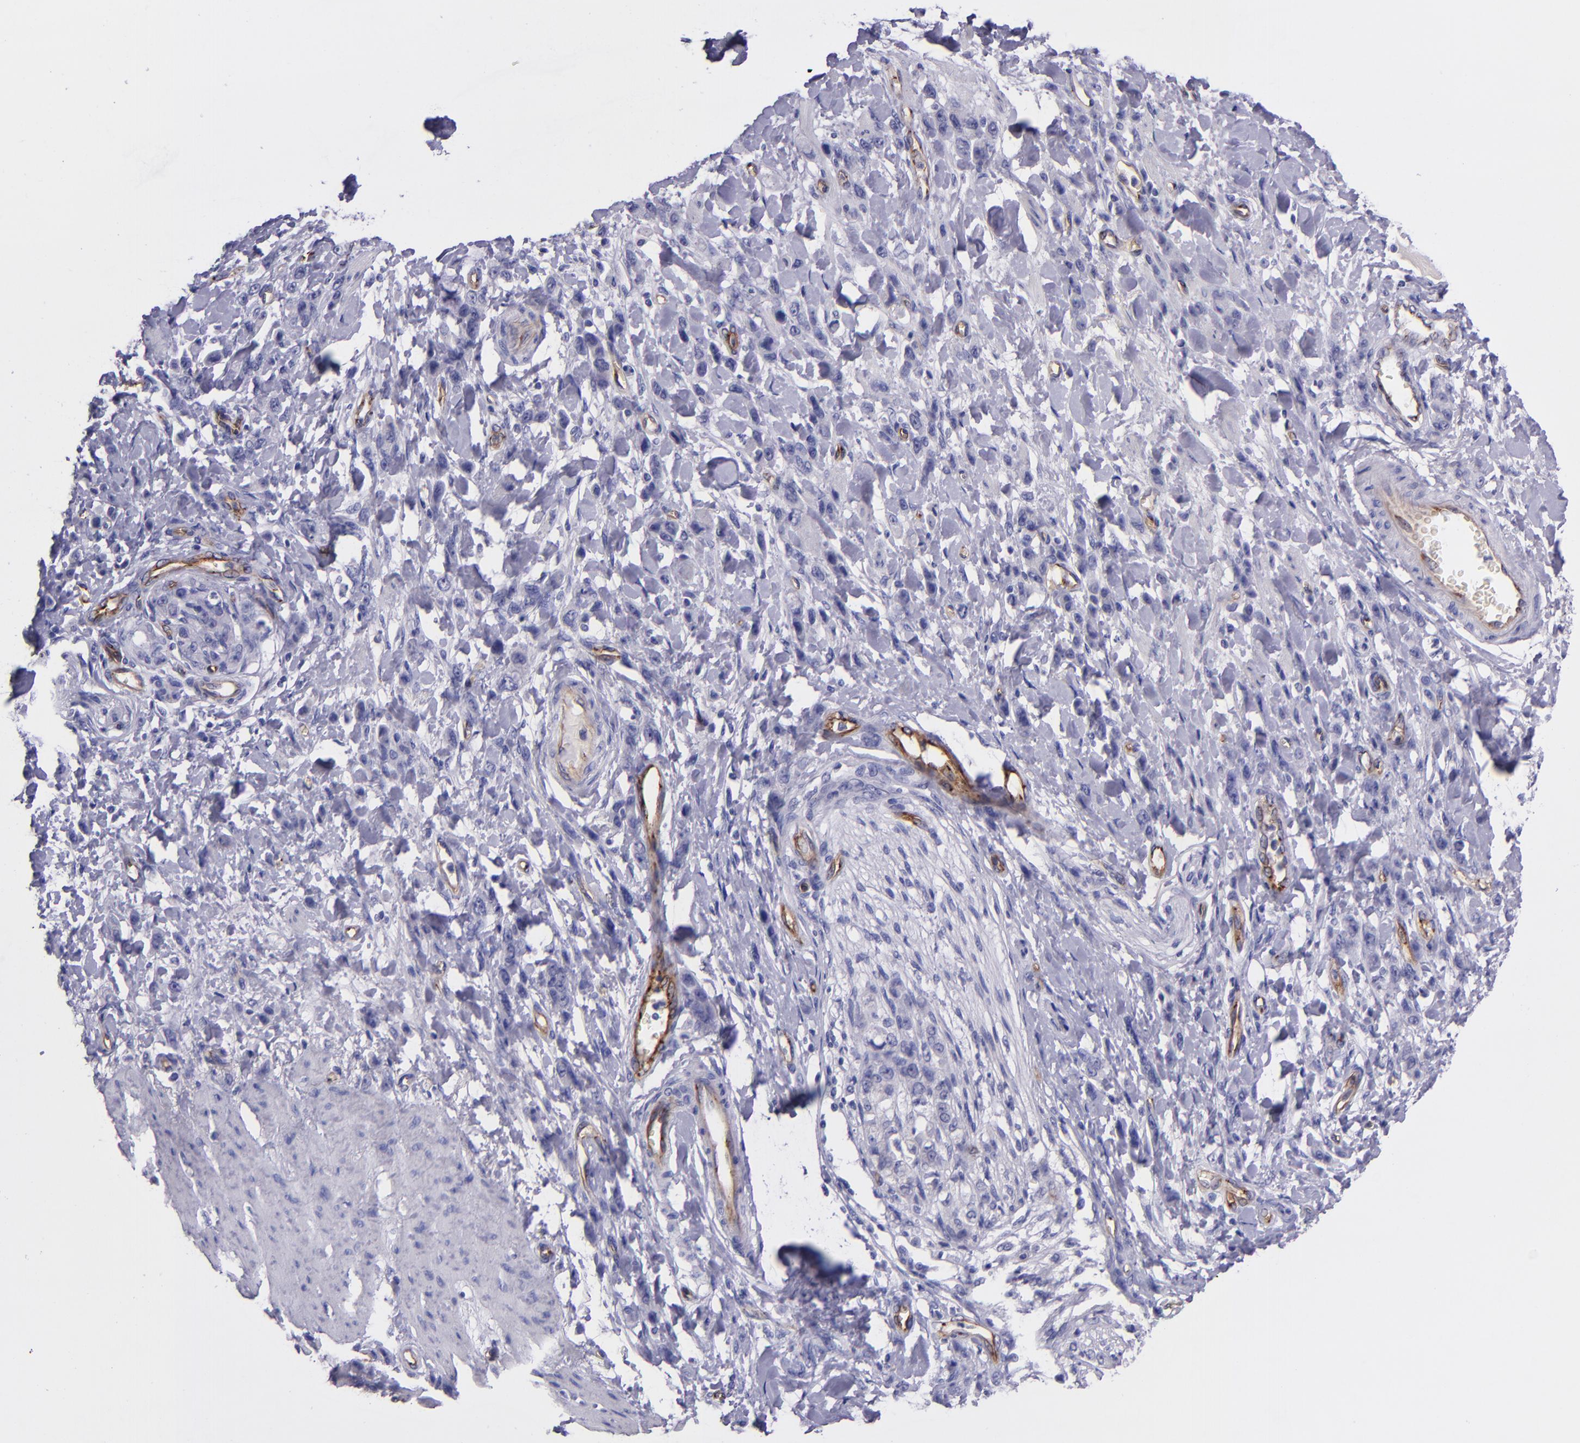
{"staining": {"intensity": "negative", "quantity": "none", "location": "none"}, "tissue": "stomach cancer", "cell_type": "Tumor cells", "image_type": "cancer", "snomed": [{"axis": "morphology", "description": "Normal tissue, NOS"}, {"axis": "morphology", "description": "Adenocarcinoma, NOS"}, {"axis": "topography", "description": "Stomach"}], "caption": "Immunohistochemistry photomicrograph of human stomach cancer (adenocarcinoma) stained for a protein (brown), which exhibits no expression in tumor cells. Nuclei are stained in blue.", "gene": "NOS3", "patient": {"sex": "male", "age": 82}}